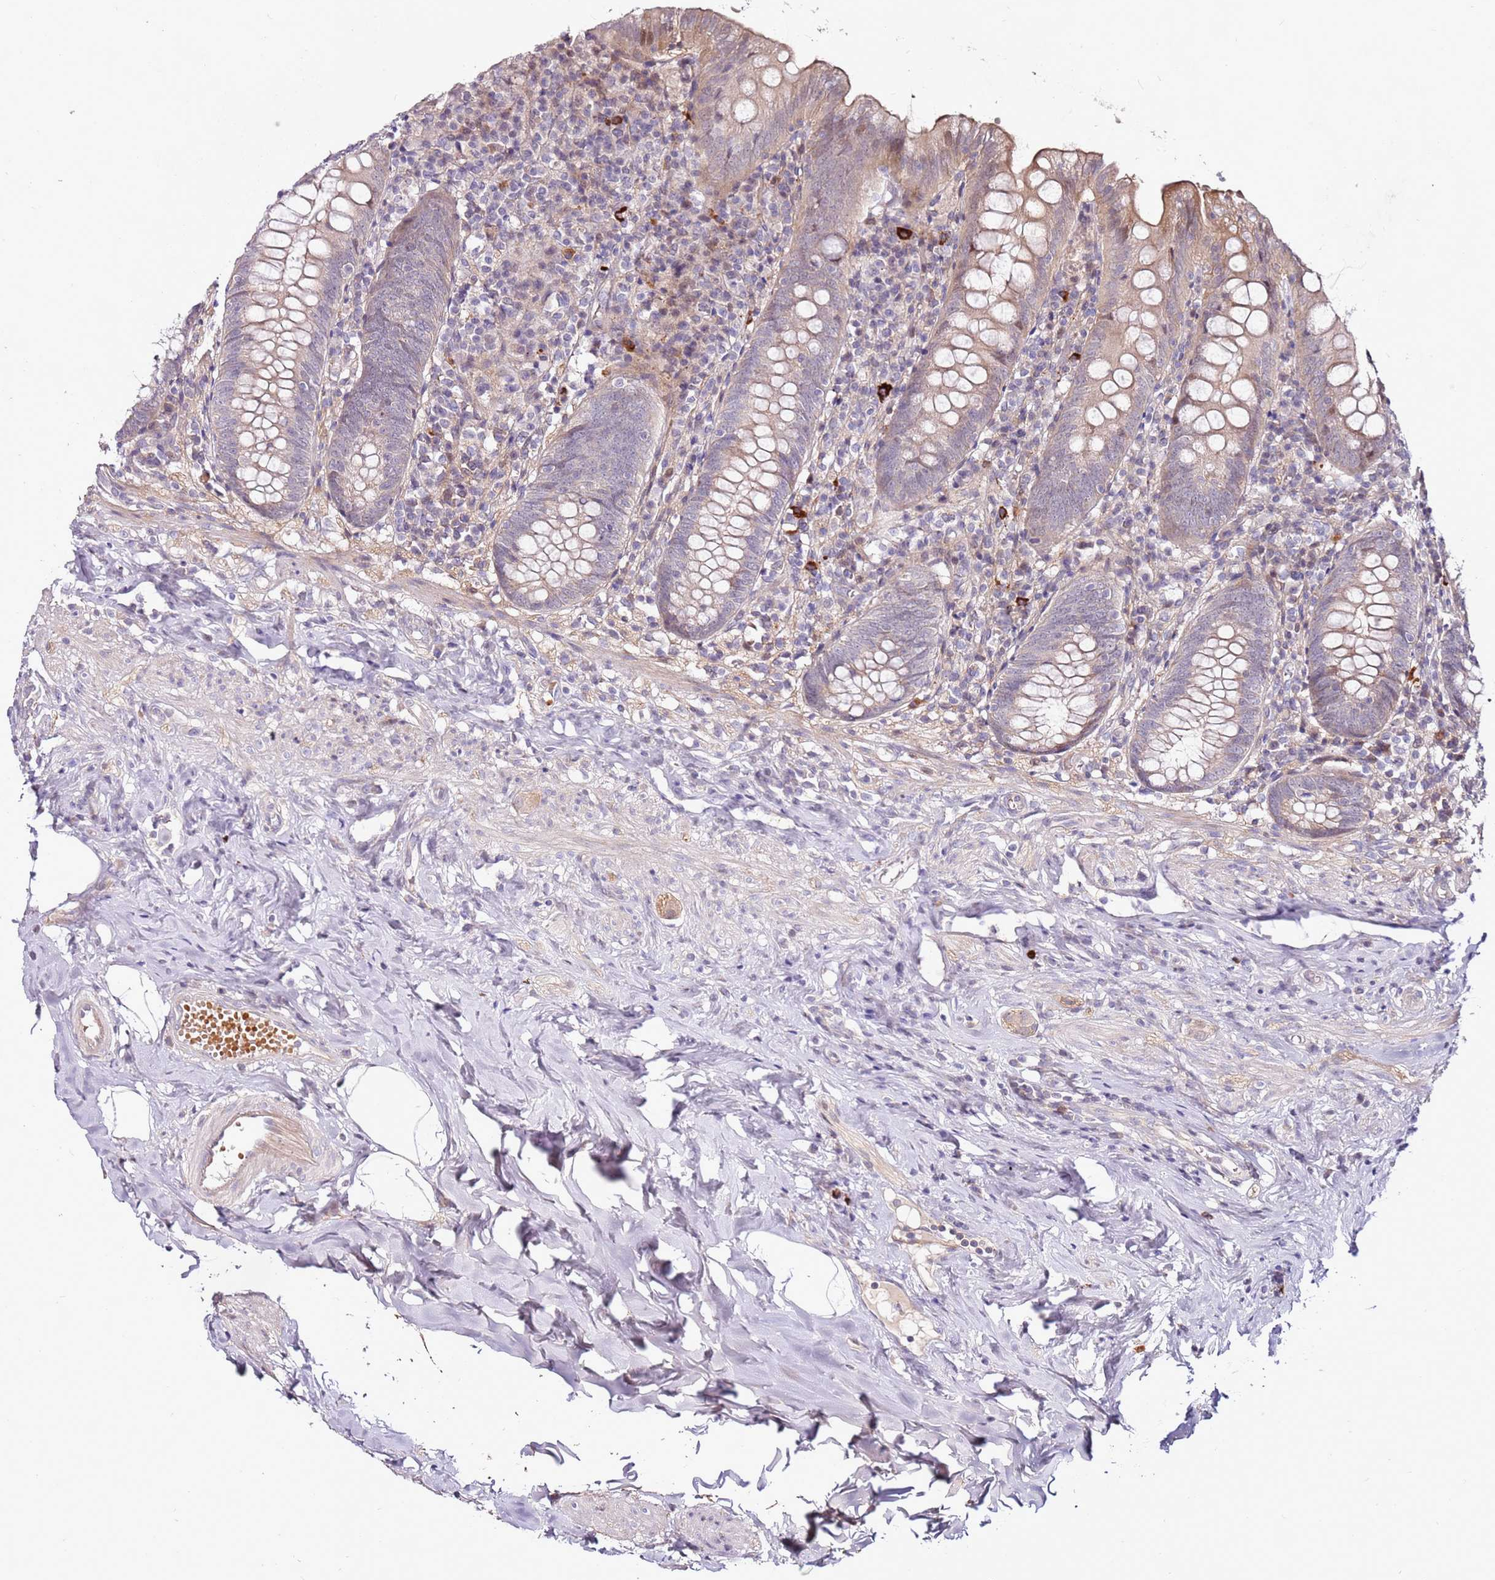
{"staining": {"intensity": "weak", "quantity": "25%-75%", "location": "cytoplasmic/membranous"}, "tissue": "appendix", "cell_type": "Glandular cells", "image_type": "normal", "snomed": [{"axis": "morphology", "description": "Normal tissue, NOS"}, {"axis": "topography", "description": "Appendix"}], "caption": "The photomicrograph displays staining of unremarkable appendix, revealing weak cytoplasmic/membranous protein staining (brown color) within glandular cells. The protein of interest is stained brown, and the nuclei are stained in blue (DAB IHC with brightfield microscopy, high magnification).", "gene": "MTG2", "patient": {"sex": "female", "age": 54}}